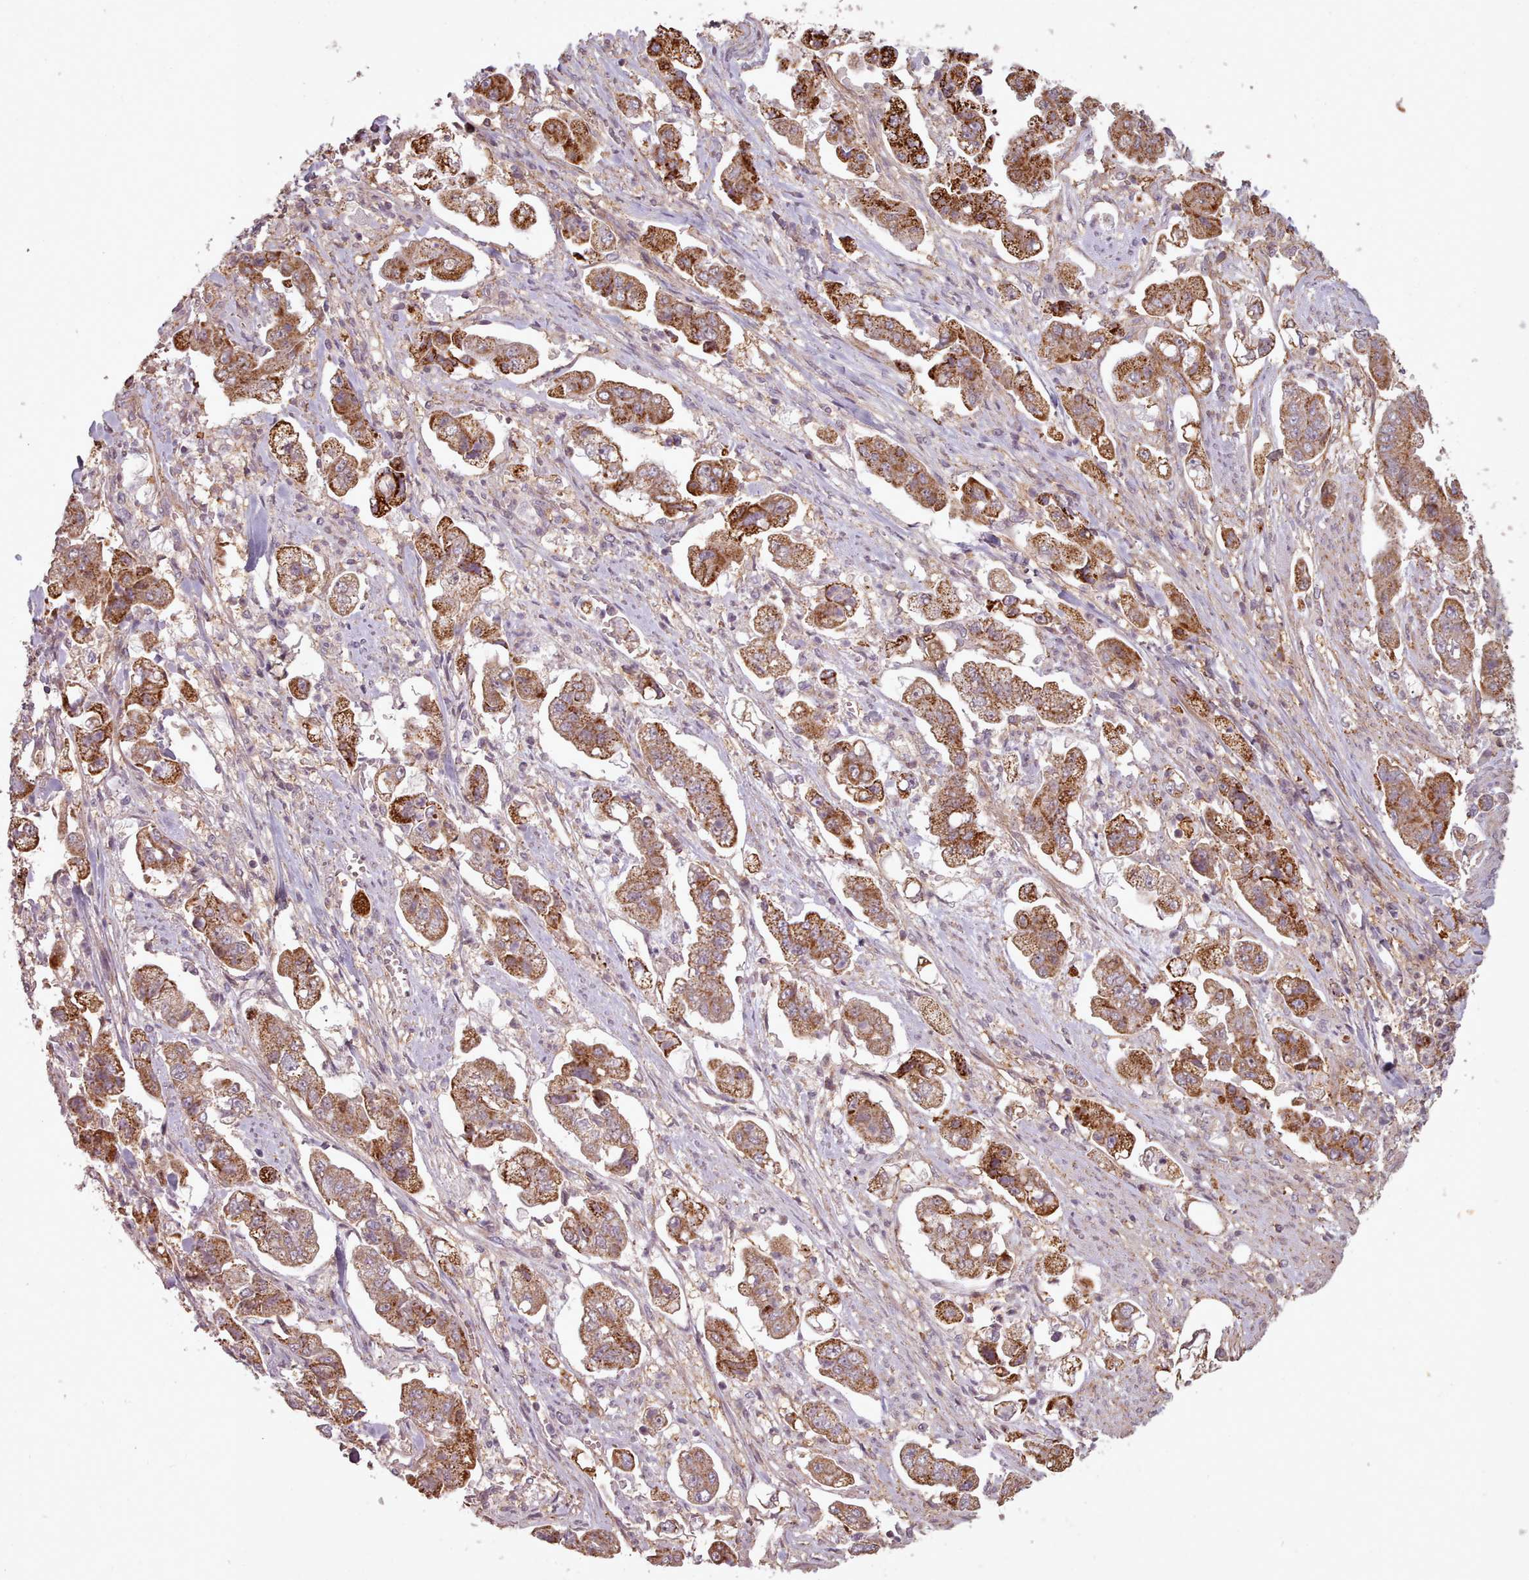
{"staining": {"intensity": "strong", "quantity": ">75%", "location": "cytoplasmic/membranous"}, "tissue": "stomach cancer", "cell_type": "Tumor cells", "image_type": "cancer", "snomed": [{"axis": "morphology", "description": "Adenocarcinoma, NOS"}, {"axis": "topography", "description": "Stomach"}], "caption": "Protein staining of adenocarcinoma (stomach) tissue exhibits strong cytoplasmic/membranous expression in about >75% of tumor cells.", "gene": "ZMYM4", "patient": {"sex": "male", "age": 62}}